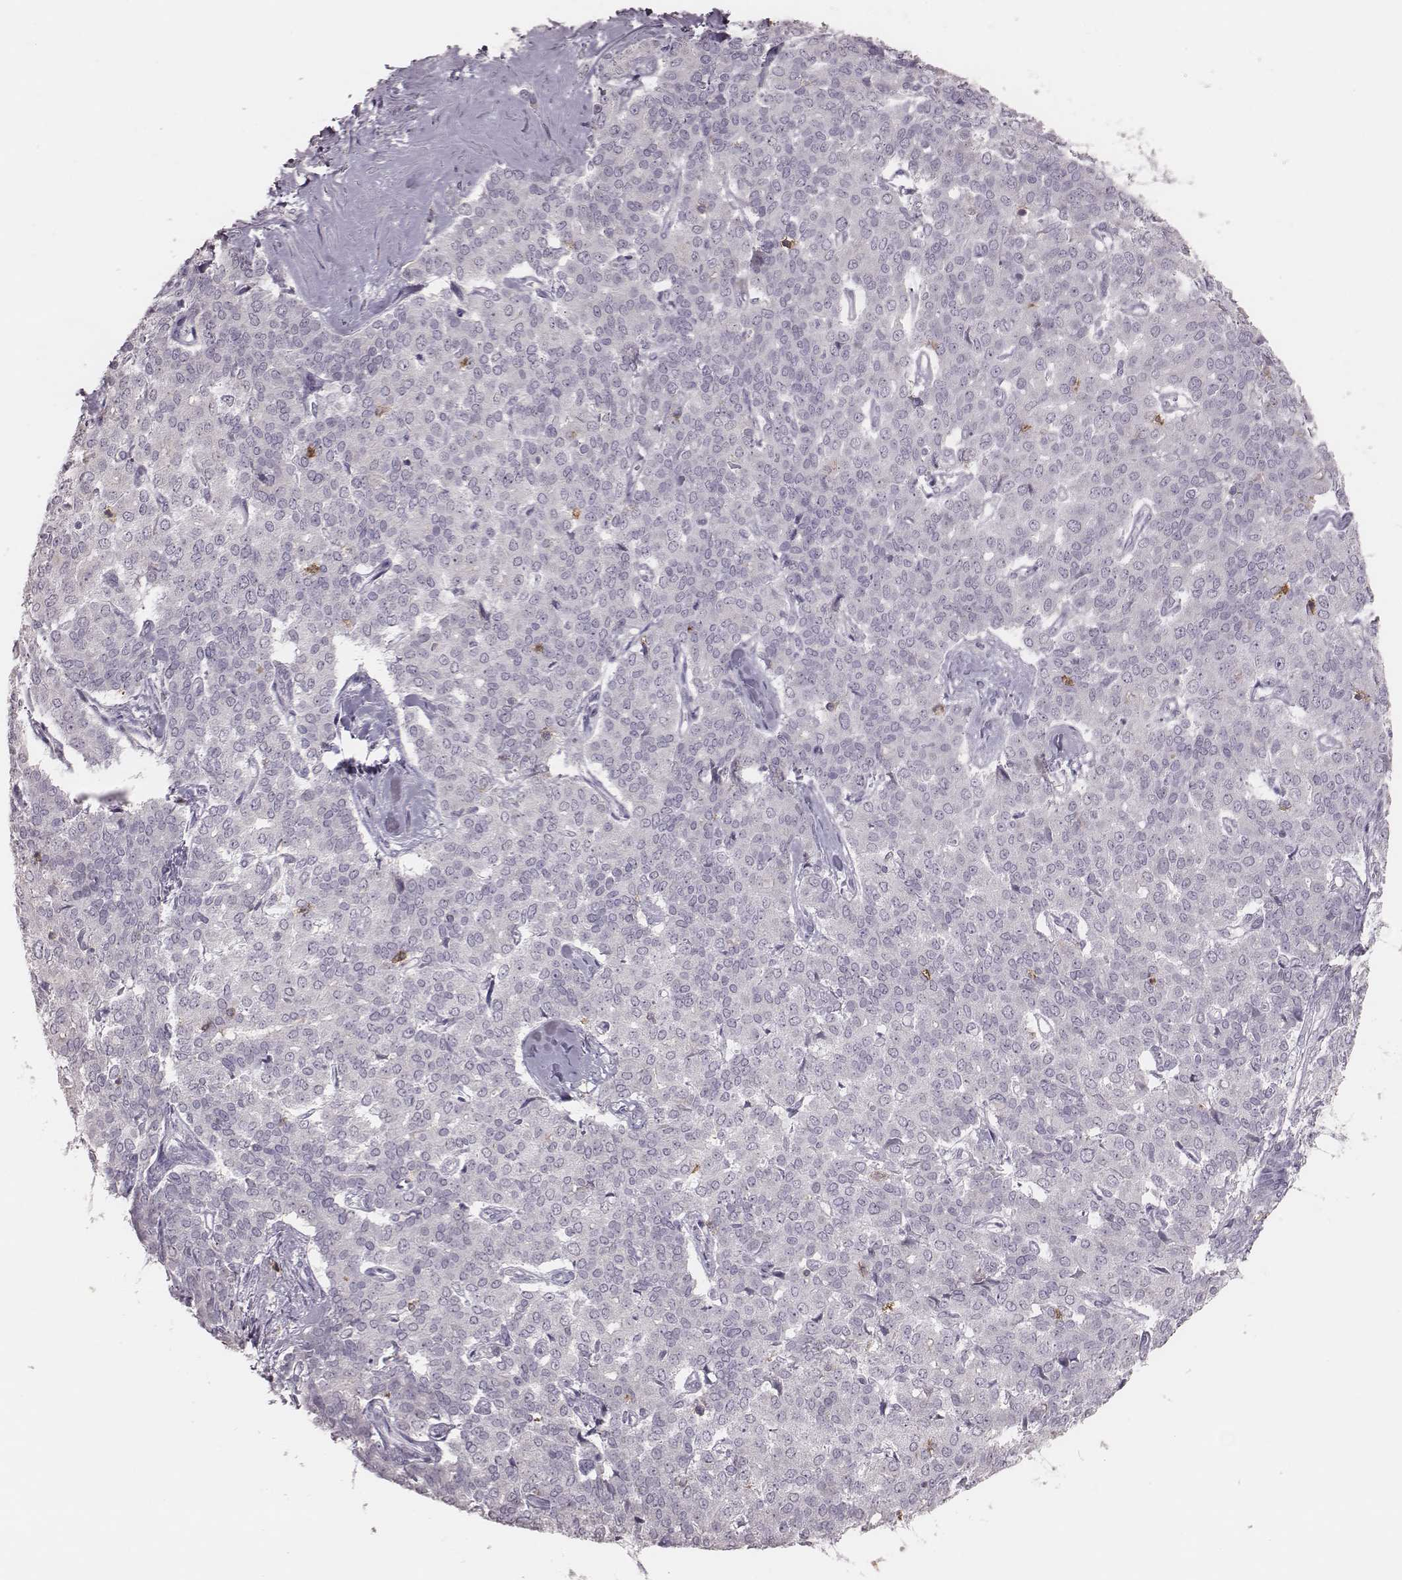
{"staining": {"intensity": "negative", "quantity": "none", "location": "none"}, "tissue": "liver cancer", "cell_type": "Tumor cells", "image_type": "cancer", "snomed": [{"axis": "morphology", "description": "Cholangiocarcinoma"}, {"axis": "topography", "description": "Liver"}], "caption": "IHC micrograph of neoplastic tissue: liver cancer stained with DAB (3,3'-diaminobenzidine) displays no significant protein positivity in tumor cells. (Stains: DAB immunohistochemistry (IHC) with hematoxylin counter stain, Microscopy: brightfield microscopy at high magnification).", "gene": "PDCD1", "patient": {"sex": "female", "age": 47}}